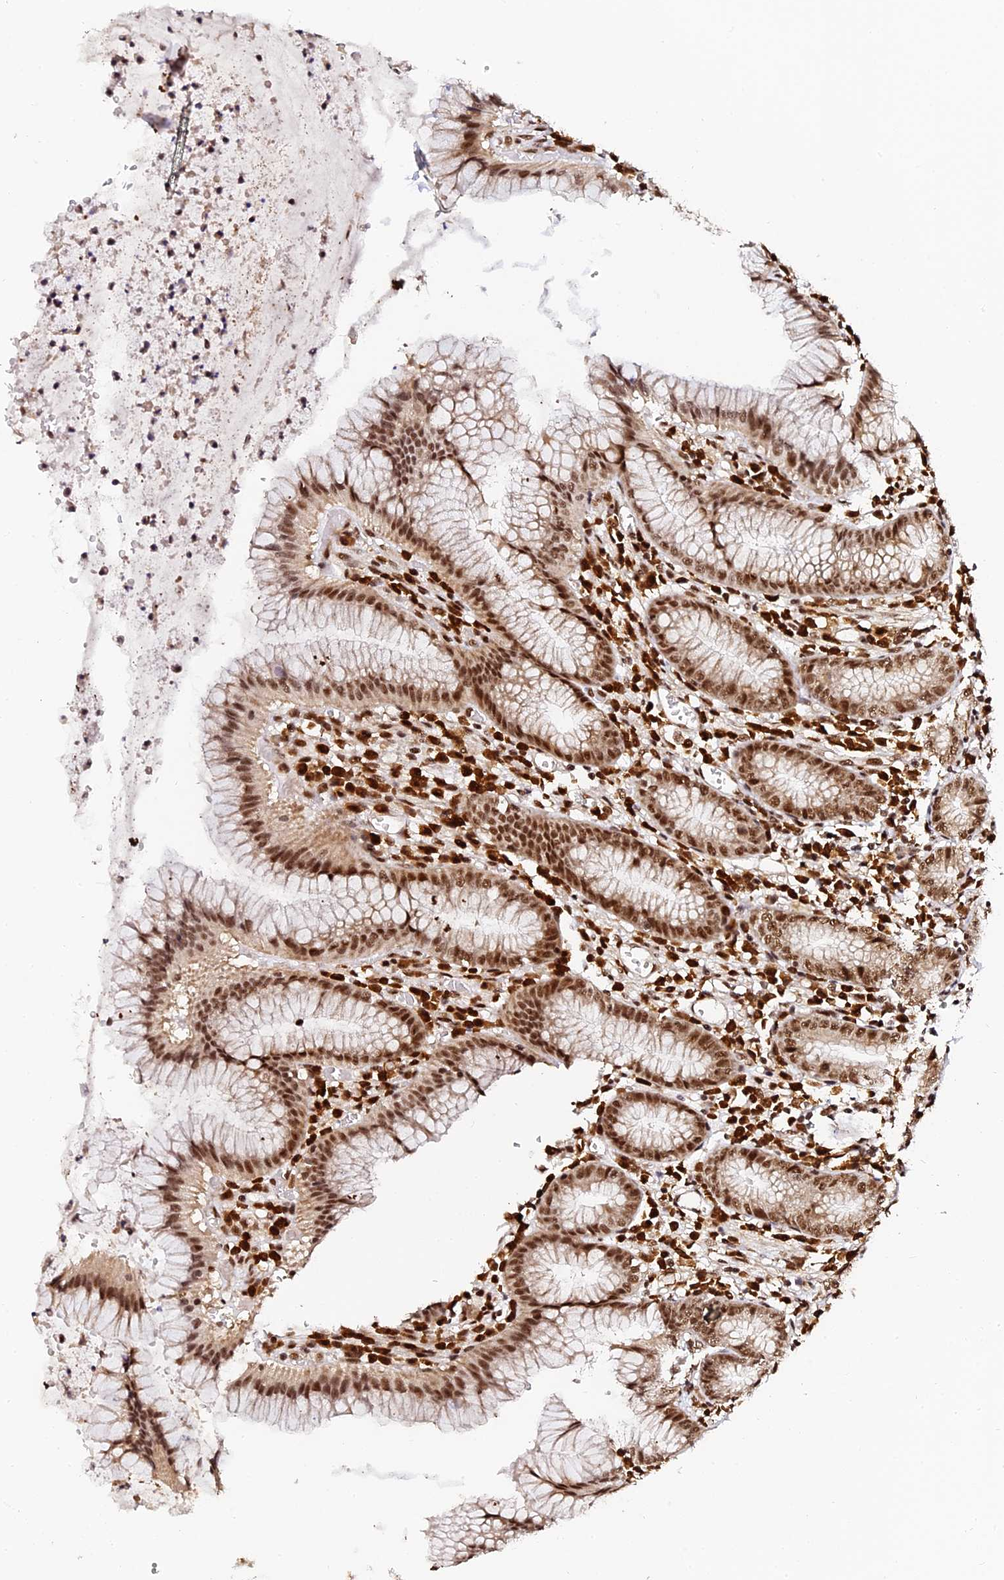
{"staining": {"intensity": "moderate", "quantity": ">75%", "location": "nuclear"}, "tissue": "stomach", "cell_type": "Glandular cells", "image_type": "normal", "snomed": [{"axis": "morphology", "description": "Normal tissue, NOS"}, {"axis": "topography", "description": "Stomach"}], "caption": "IHC (DAB (3,3'-diaminobenzidine)) staining of unremarkable stomach exhibits moderate nuclear protein expression in approximately >75% of glandular cells.", "gene": "MCRS1", "patient": {"sex": "male", "age": 55}}